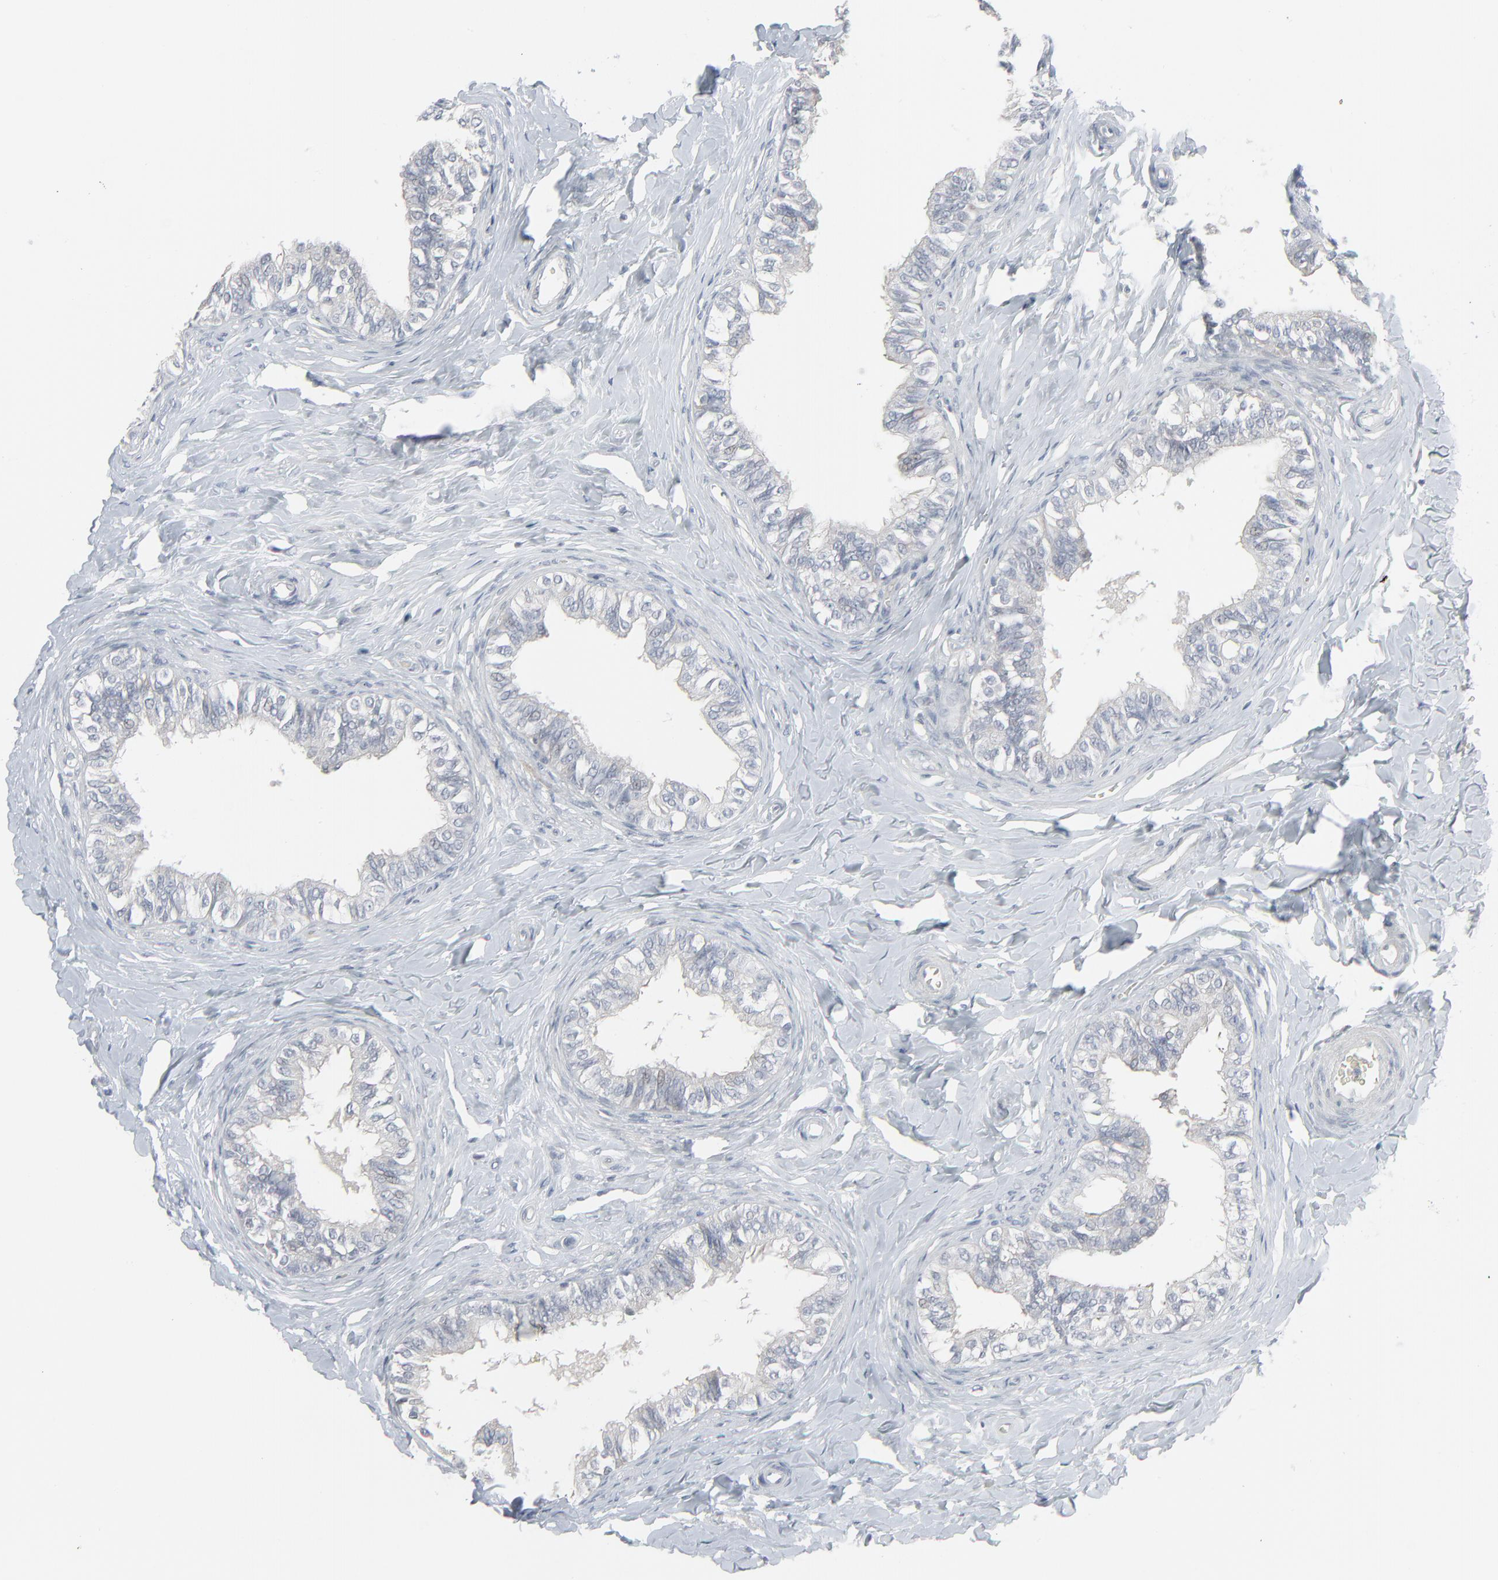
{"staining": {"intensity": "weak", "quantity": "25%-75%", "location": "cytoplasmic/membranous"}, "tissue": "epididymis", "cell_type": "Glandular cells", "image_type": "normal", "snomed": [{"axis": "morphology", "description": "Normal tissue, NOS"}, {"axis": "topography", "description": "Soft tissue"}, {"axis": "topography", "description": "Epididymis"}], "caption": "Epididymis stained for a protein demonstrates weak cytoplasmic/membranous positivity in glandular cells.", "gene": "NEUROD1", "patient": {"sex": "male", "age": 26}}